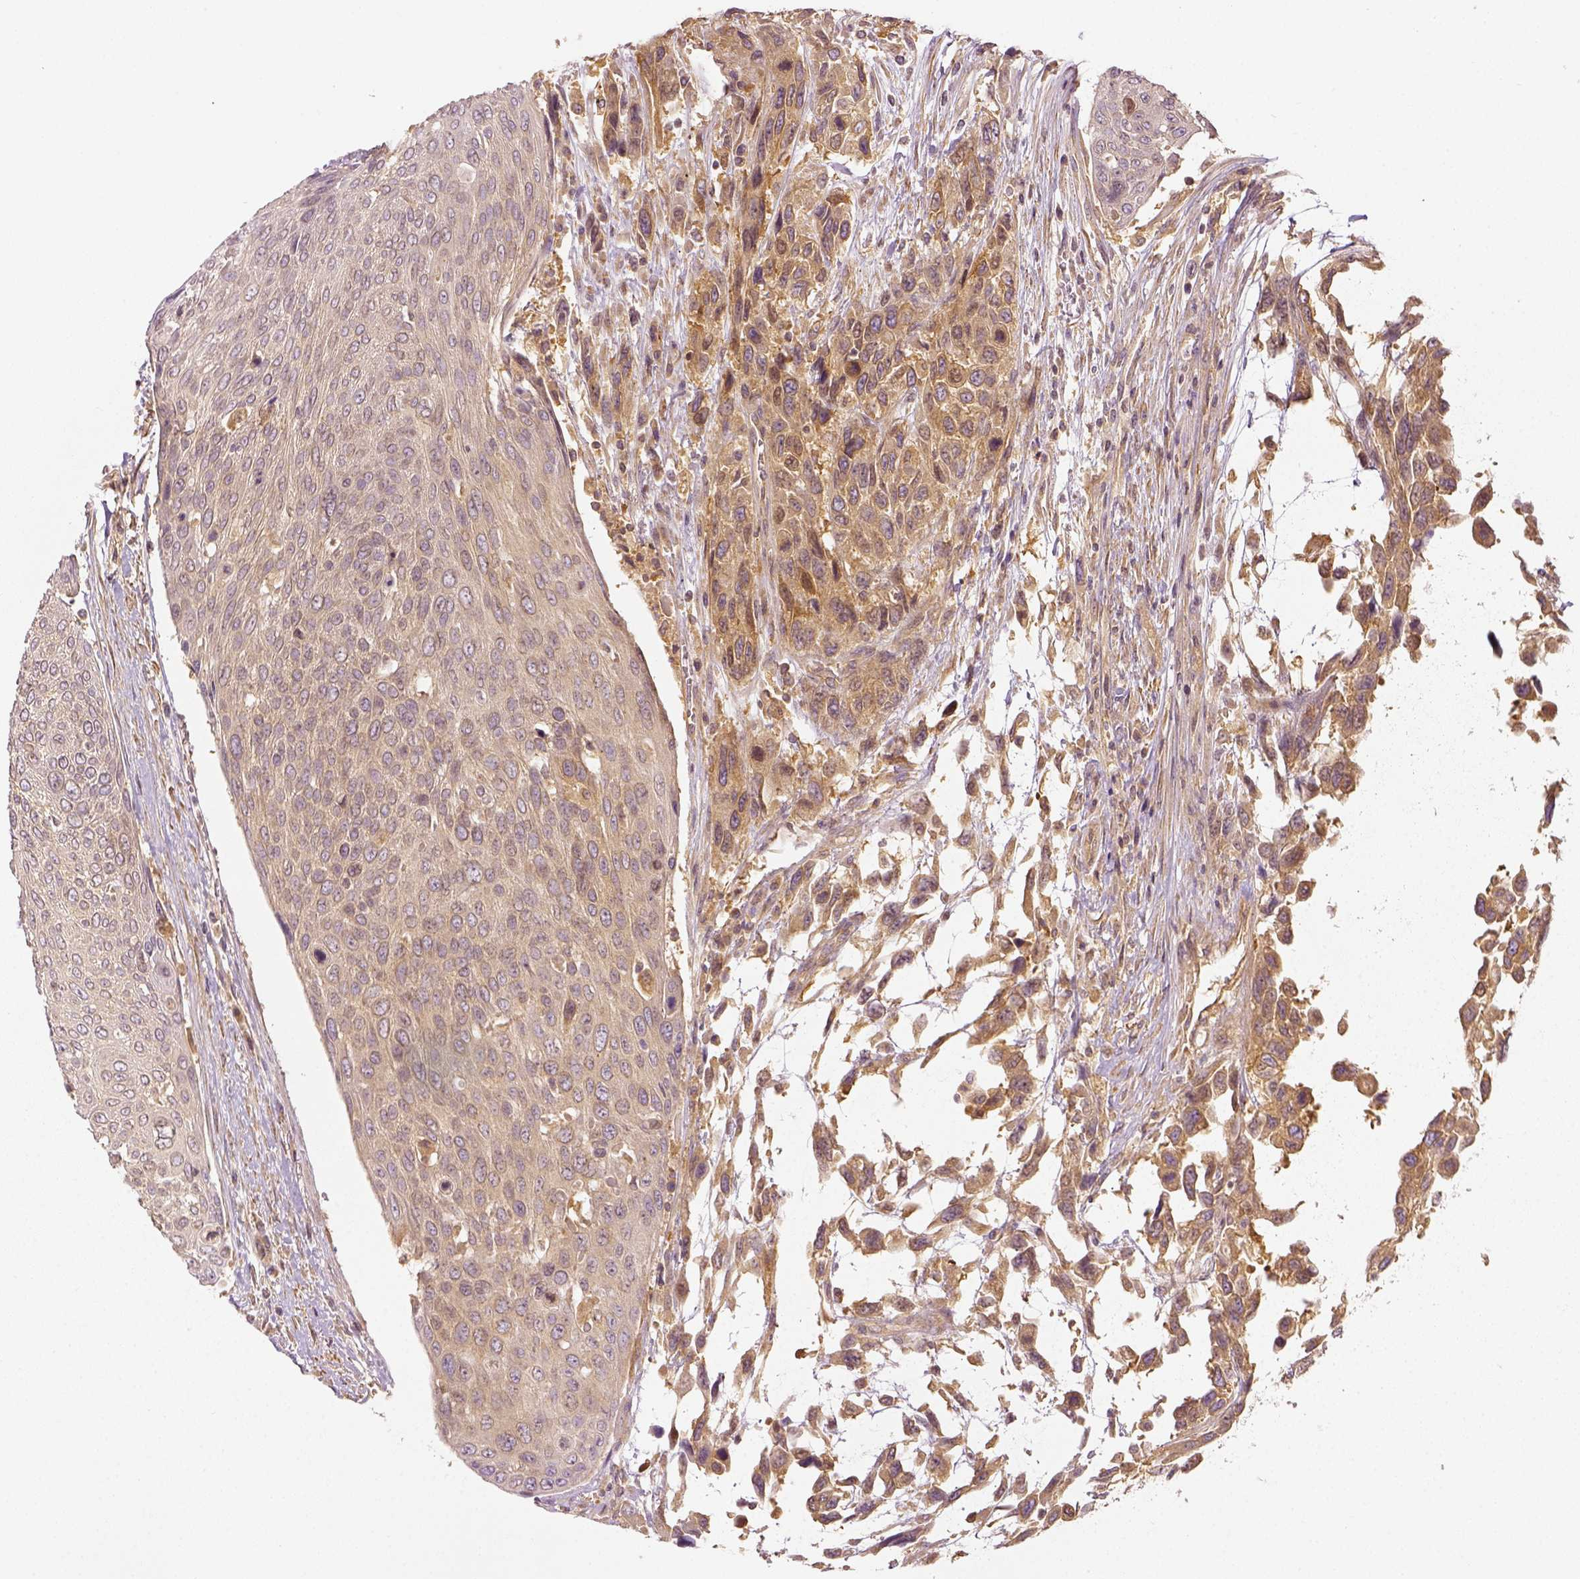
{"staining": {"intensity": "moderate", "quantity": ">75%", "location": "cytoplasmic/membranous"}, "tissue": "urothelial cancer", "cell_type": "Tumor cells", "image_type": "cancer", "snomed": [{"axis": "morphology", "description": "Urothelial carcinoma, High grade"}, {"axis": "topography", "description": "Urinary bladder"}], "caption": "Brown immunohistochemical staining in human urothelial cancer displays moderate cytoplasmic/membranous expression in about >75% of tumor cells. The staining was performed using DAB, with brown indicating positive protein expression. Nuclei are stained blue with hematoxylin.", "gene": "PAIP1", "patient": {"sex": "female", "age": 70}}